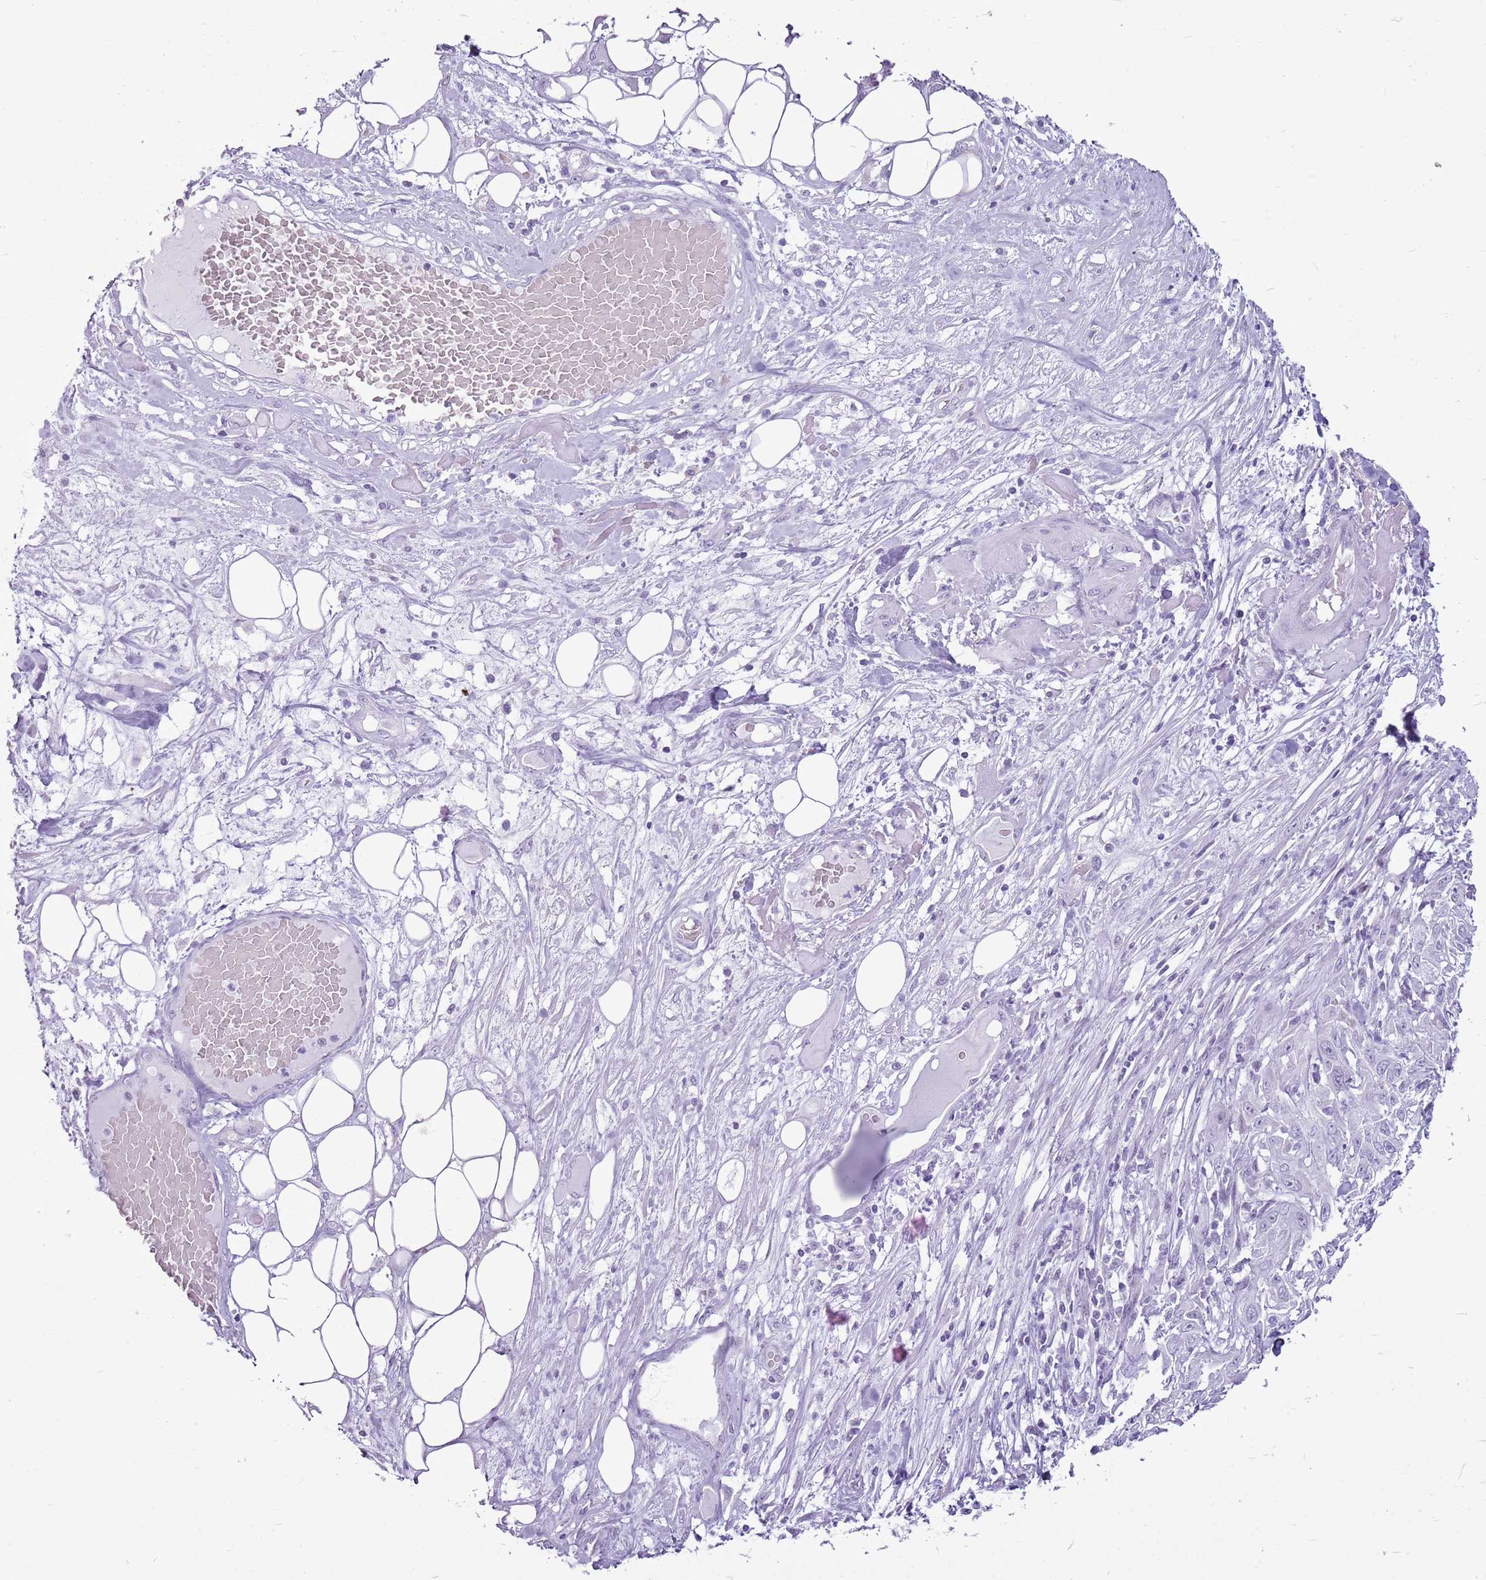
{"staining": {"intensity": "negative", "quantity": "none", "location": "none"}, "tissue": "skin cancer", "cell_type": "Tumor cells", "image_type": "cancer", "snomed": [{"axis": "morphology", "description": "Squamous cell carcinoma, NOS"}, {"axis": "morphology", "description": "Squamous cell carcinoma, metastatic, NOS"}, {"axis": "topography", "description": "Skin"}, {"axis": "topography", "description": "Lymph node"}], "caption": "This is an immunohistochemistry histopathology image of human skin metastatic squamous cell carcinoma. There is no positivity in tumor cells.", "gene": "RPL3L", "patient": {"sex": "male", "age": 75}}